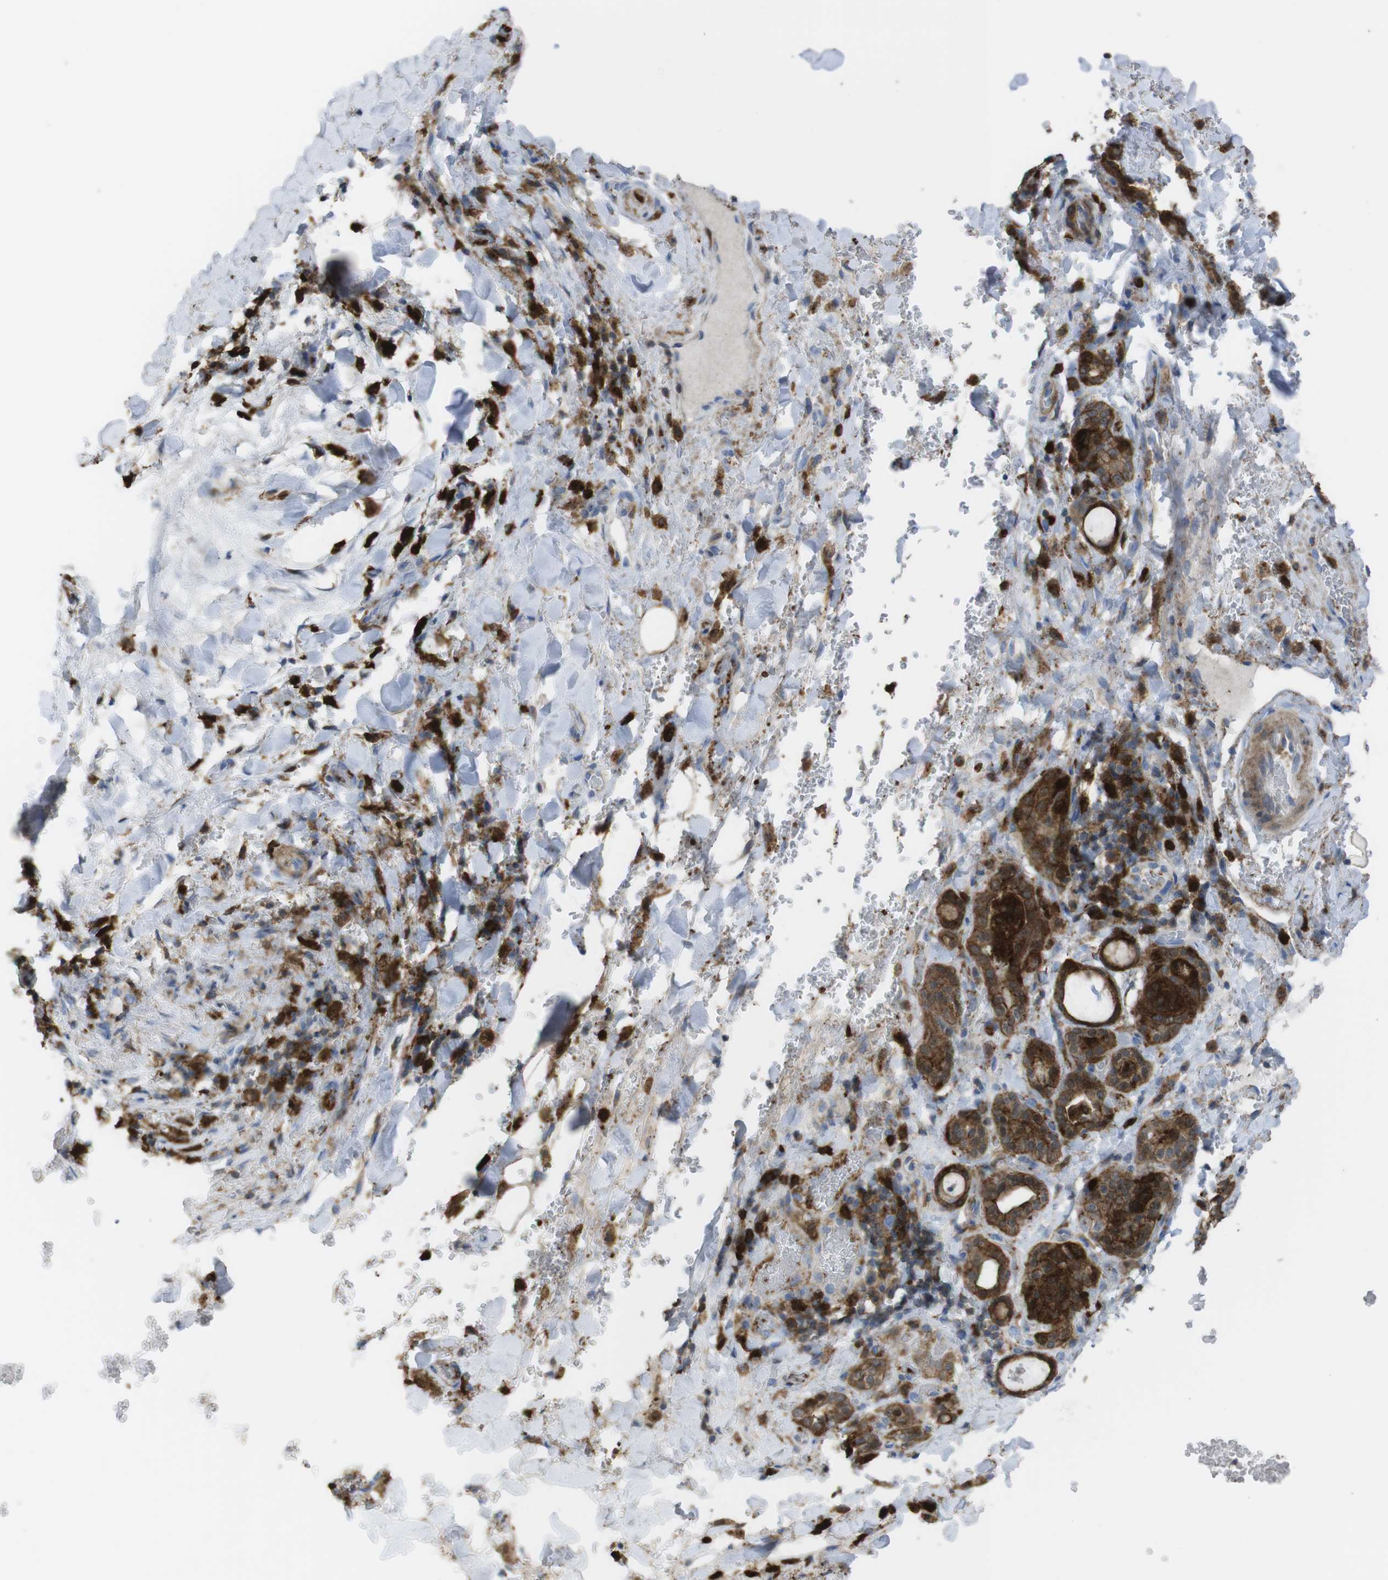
{"staining": {"intensity": "strong", "quantity": ">75%", "location": "cytoplasmic/membranous"}, "tissue": "thyroid gland", "cell_type": "Glandular cells", "image_type": "normal", "snomed": [{"axis": "morphology", "description": "Normal tissue, NOS"}, {"axis": "topography", "description": "Thyroid gland"}], "caption": "Protein analysis of normal thyroid gland demonstrates strong cytoplasmic/membranous expression in about >75% of glandular cells. The protein is shown in brown color, while the nuclei are stained blue.", "gene": "PRKCD", "patient": {"sex": "male", "age": 61}}